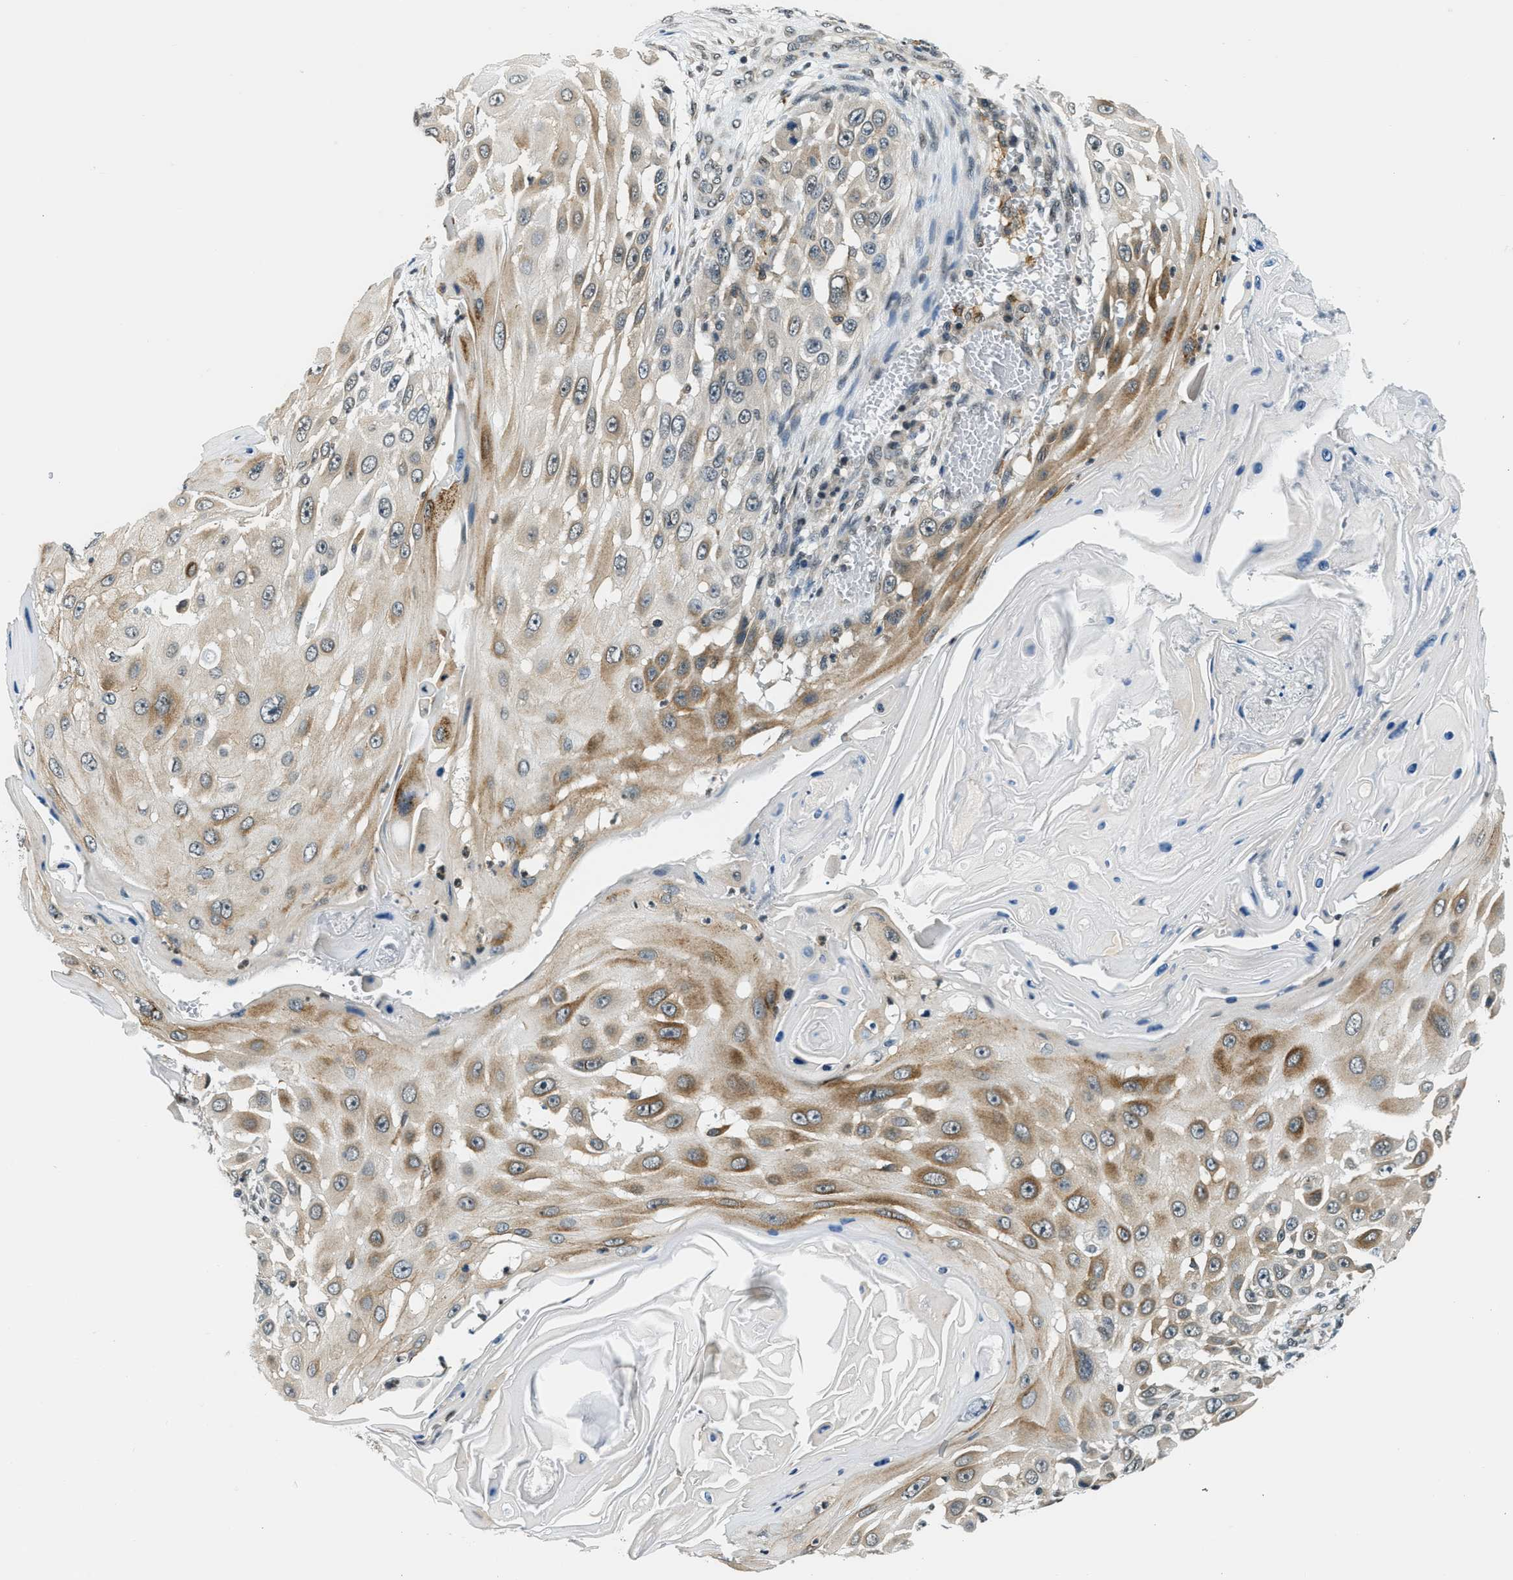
{"staining": {"intensity": "moderate", "quantity": "25%-75%", "location": "cytoplasmic/membranous"}, "tissue": "skin cancer", "cell_type": "Tumor cells", "image_type": "cancer", "snomed": [{"axis": "morphology", "description": "Squamous cell carcinoma, NOS"}, {"axis": "topography", "description": "Skin"}], "caption": "Protein analysis of skin cancer (squamous cell carcinoma) tissue shows moderate cytoplasmic/membranous positivity in approximately 25%-75% of tumor cells.", "gene": "RAB11FIP1", "patient": {"sex": "female", "age": 44}}